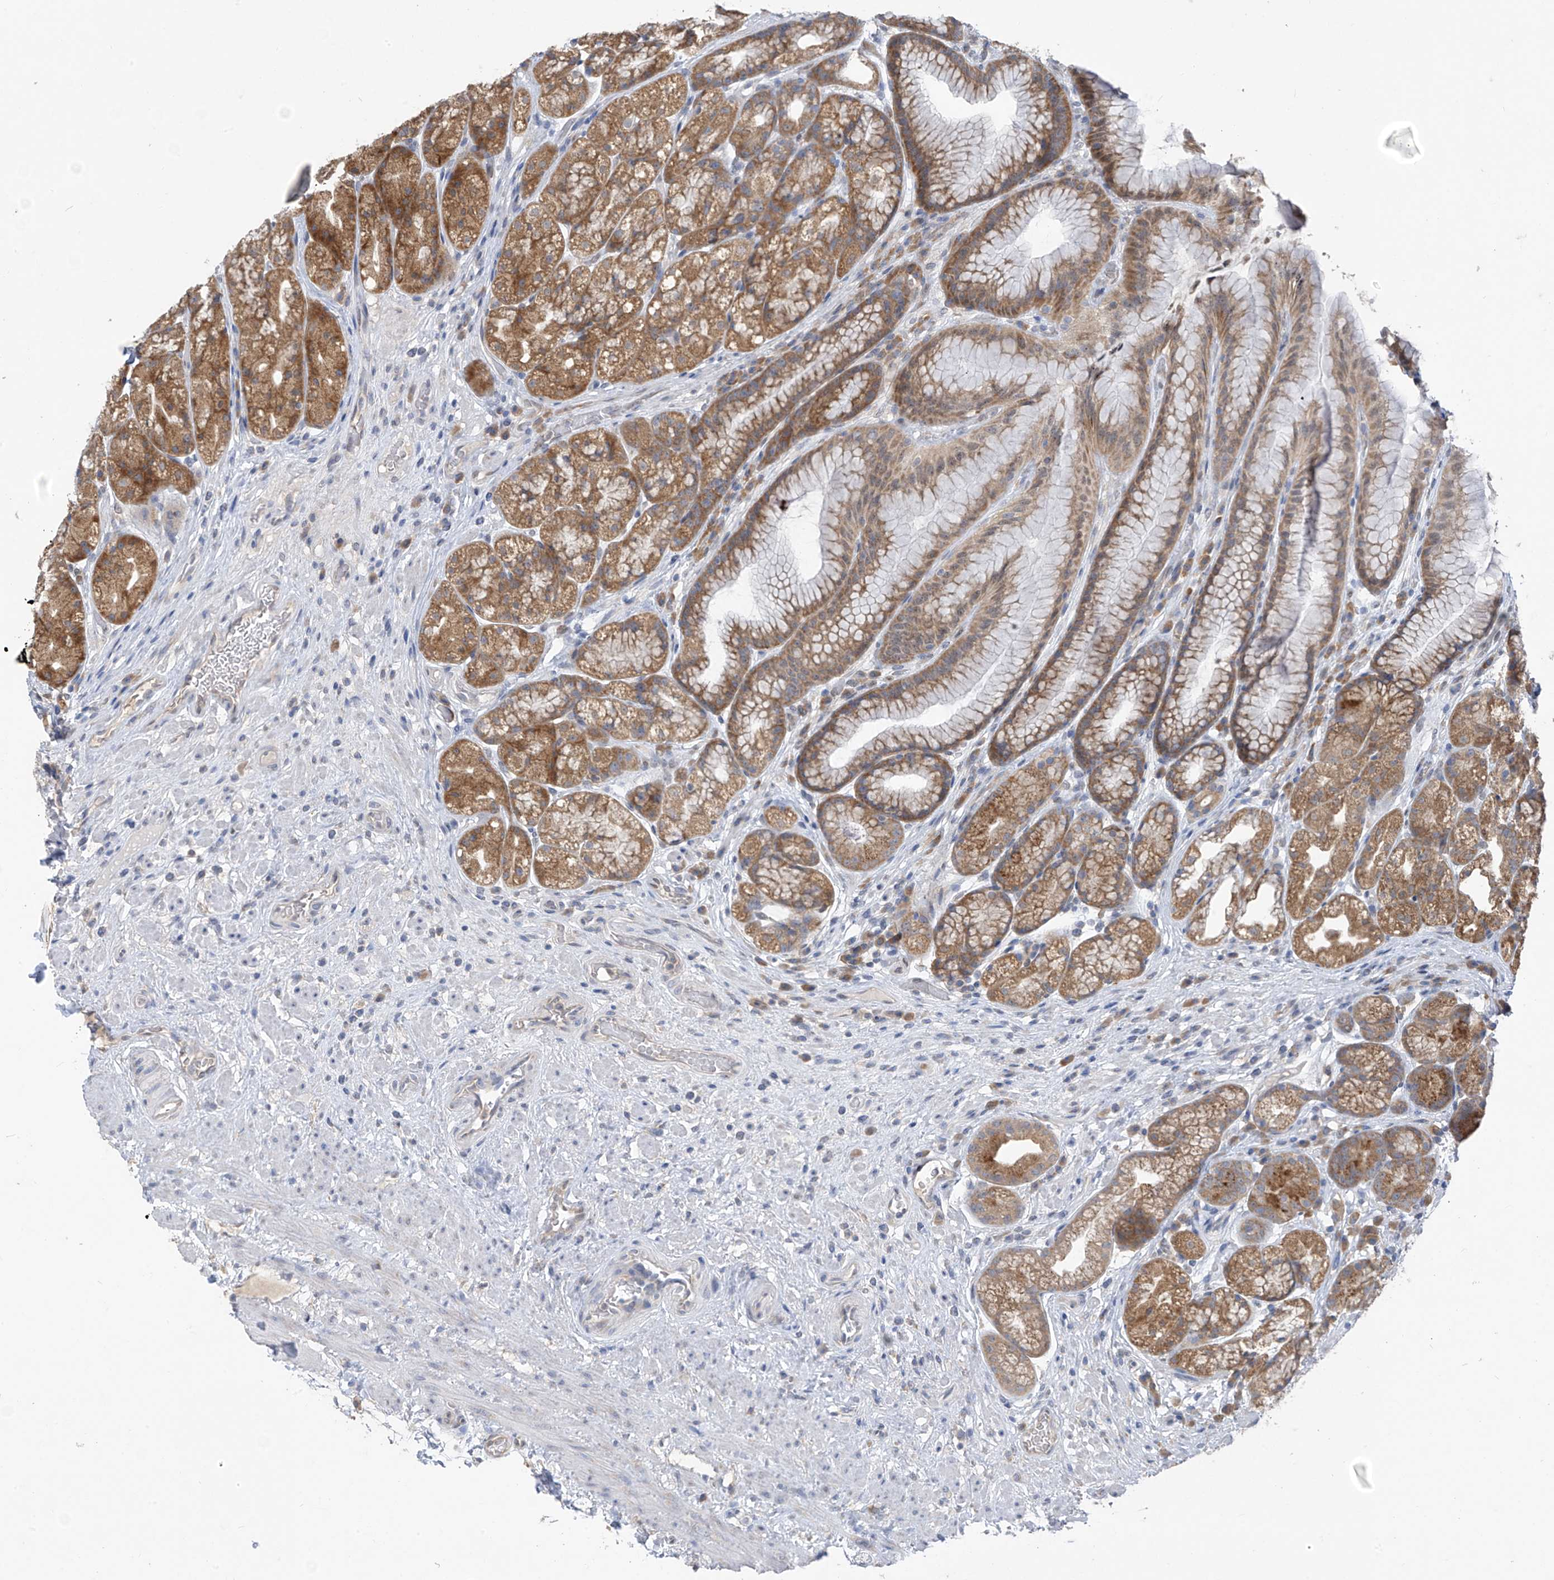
{"staining": {"intensity": "moderate", "quantity": ">75%", "location": "cytoplasmic/membranous"}, "tissue": "stomach", "cell_type": "Glandular cells", "image_type": "normal", "snomed": [{"axis": "morphology", "description": "Normal tissue, NOS"}, {"axis": "topography", "description": "Stomach"}], "caption": "This photomicrograph shows immunohistochemistry (IHC) staining of benign stomach, with medium moderate cytoplasmic/membranous positivity in approximately >75% of glandular cells.", "gene": "RPL4", "patient": {"sex": "male", "age": 57}}